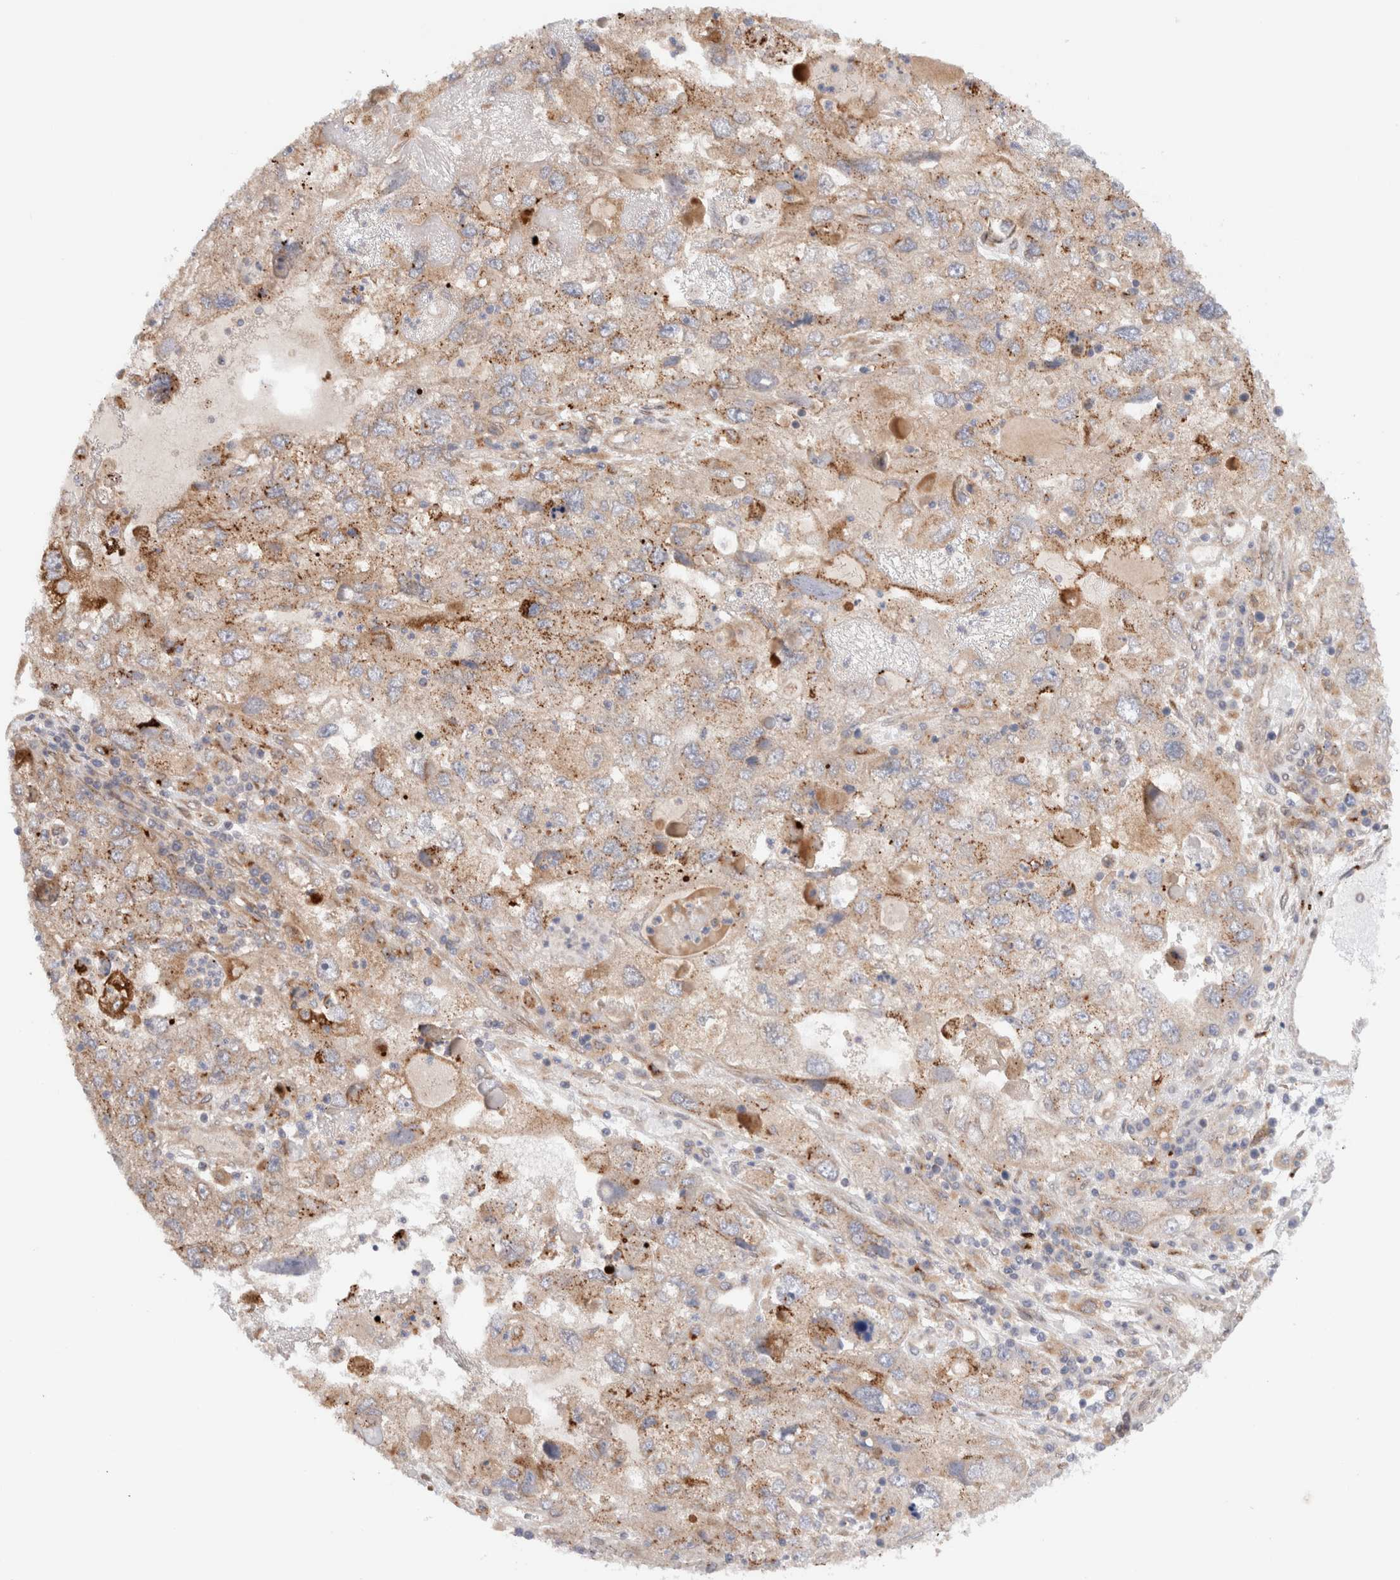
{"staining": {"intensity": "moderate", "quantity": ">75%", "location": "cytoplasmic/membranous"}, "tissue": "endometrial cancer", "cell_type": "Tumor cells", "image_type": "cancer", "snomed": [{"axis": "morphology", "description": "Adenocarcinoma, NOS"}, {"axis": "topography", "description": "Endometrium"}], "caption": "Protein analysis of endometrial cancer (adenocarcinoma) tissue shows moderate cytoplasmic/membranous expression in about >75% of tumor cells. (DAB (3,3'-diaminobenzidine) = brown stain, brightfield microscopy at high magnification).", "gene": "GCN1", "patient": {"sex": "female", "age": 49}}